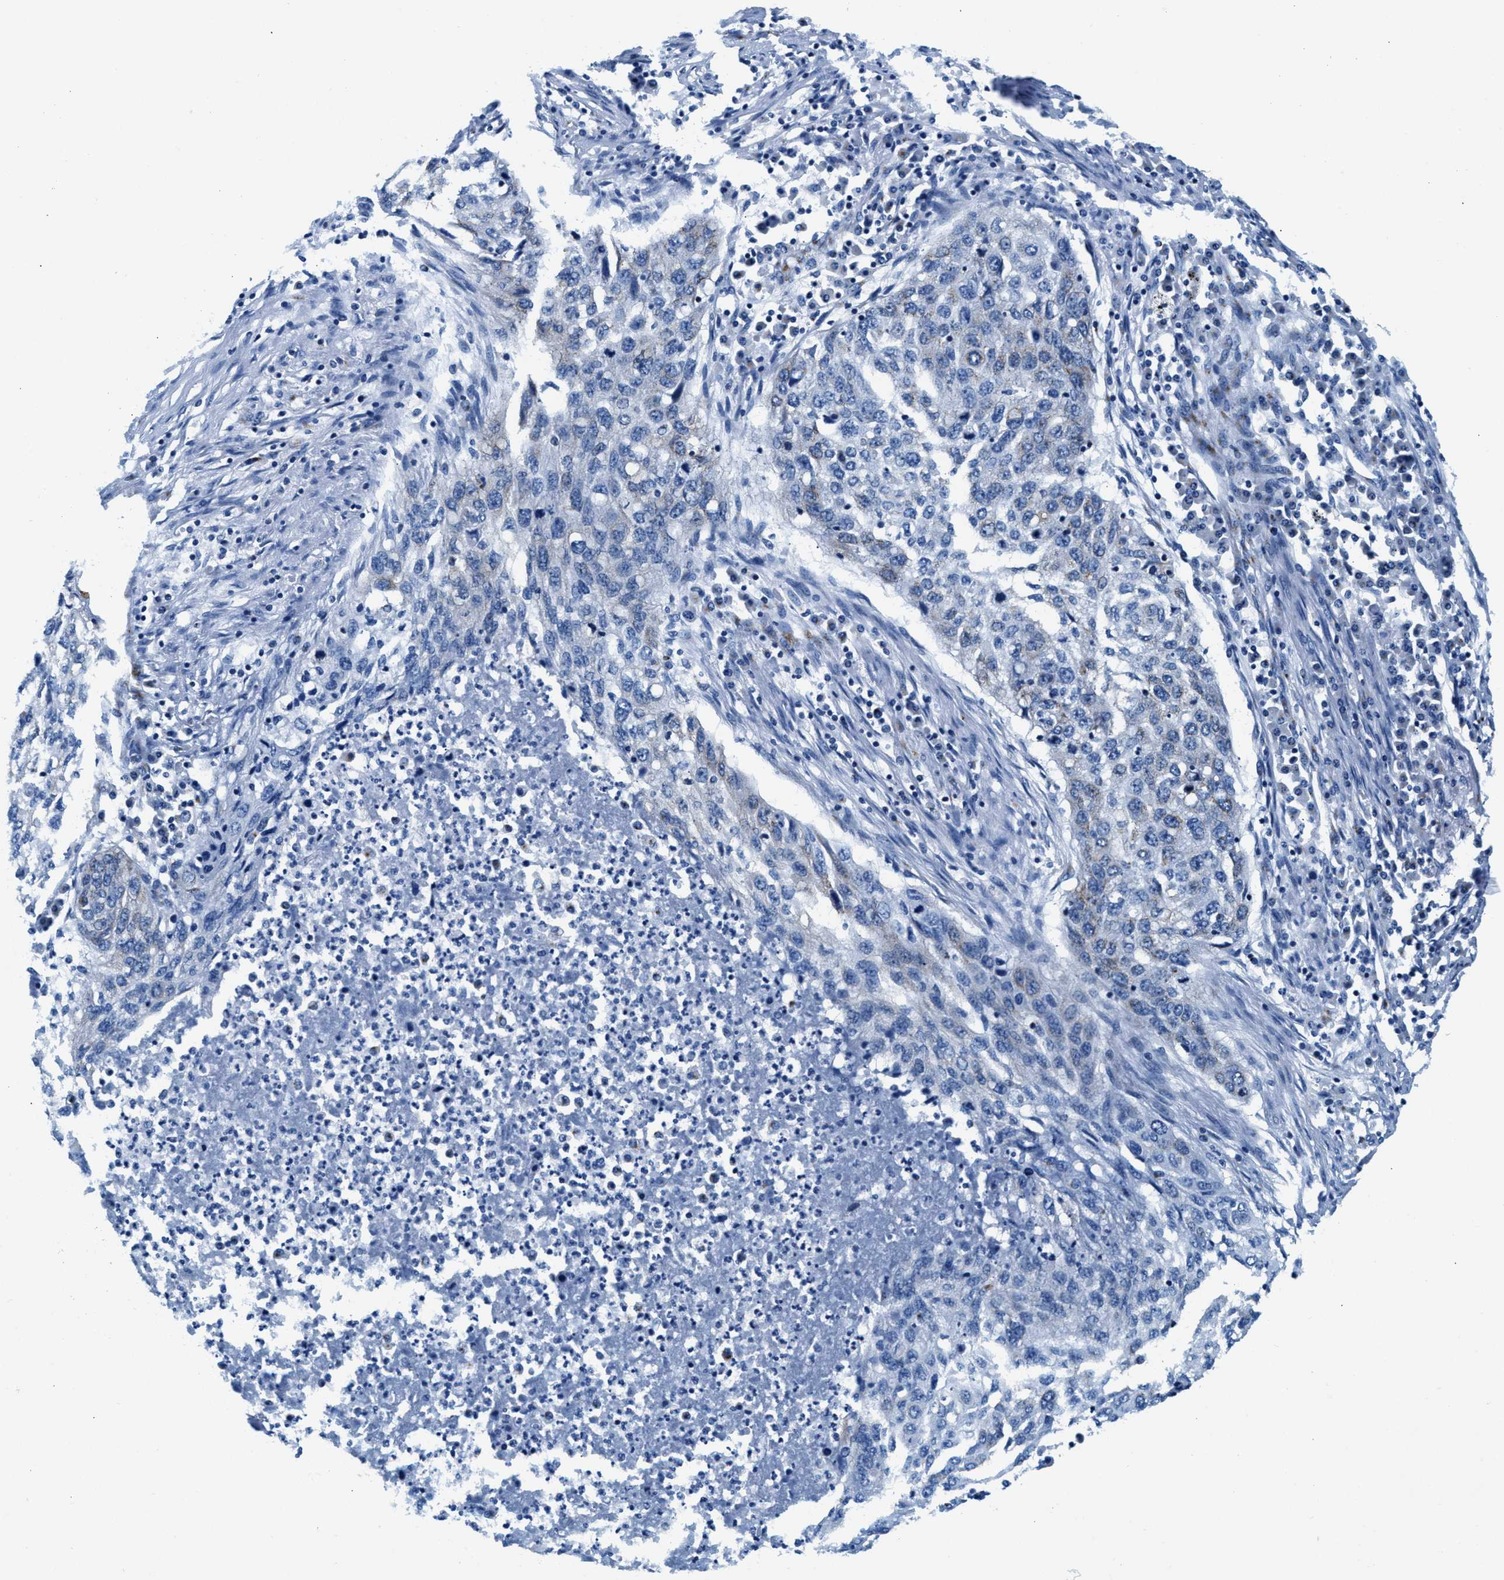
{"staining": {"intensity": "negative", "quantity": "none", "location": "none"}, "tissue": "lung cancer", "cell_type": "Tumor cells", "image_type": "cancer", "snomed": [{"axis": "morphology", "description": "Squamous cell carcinoma, NOS"}, {"axis": "topography", "description": "Lung"}], "caption": "This histopathology image is of lung squamous cell carcinoma stained with immunohistochemistry to label a protein in brown with the nuclei are counter-stained blue. There is no positivity in tumor cells.", "gene": "VPS53", "patient": {"sex": "female", "age": 63}}